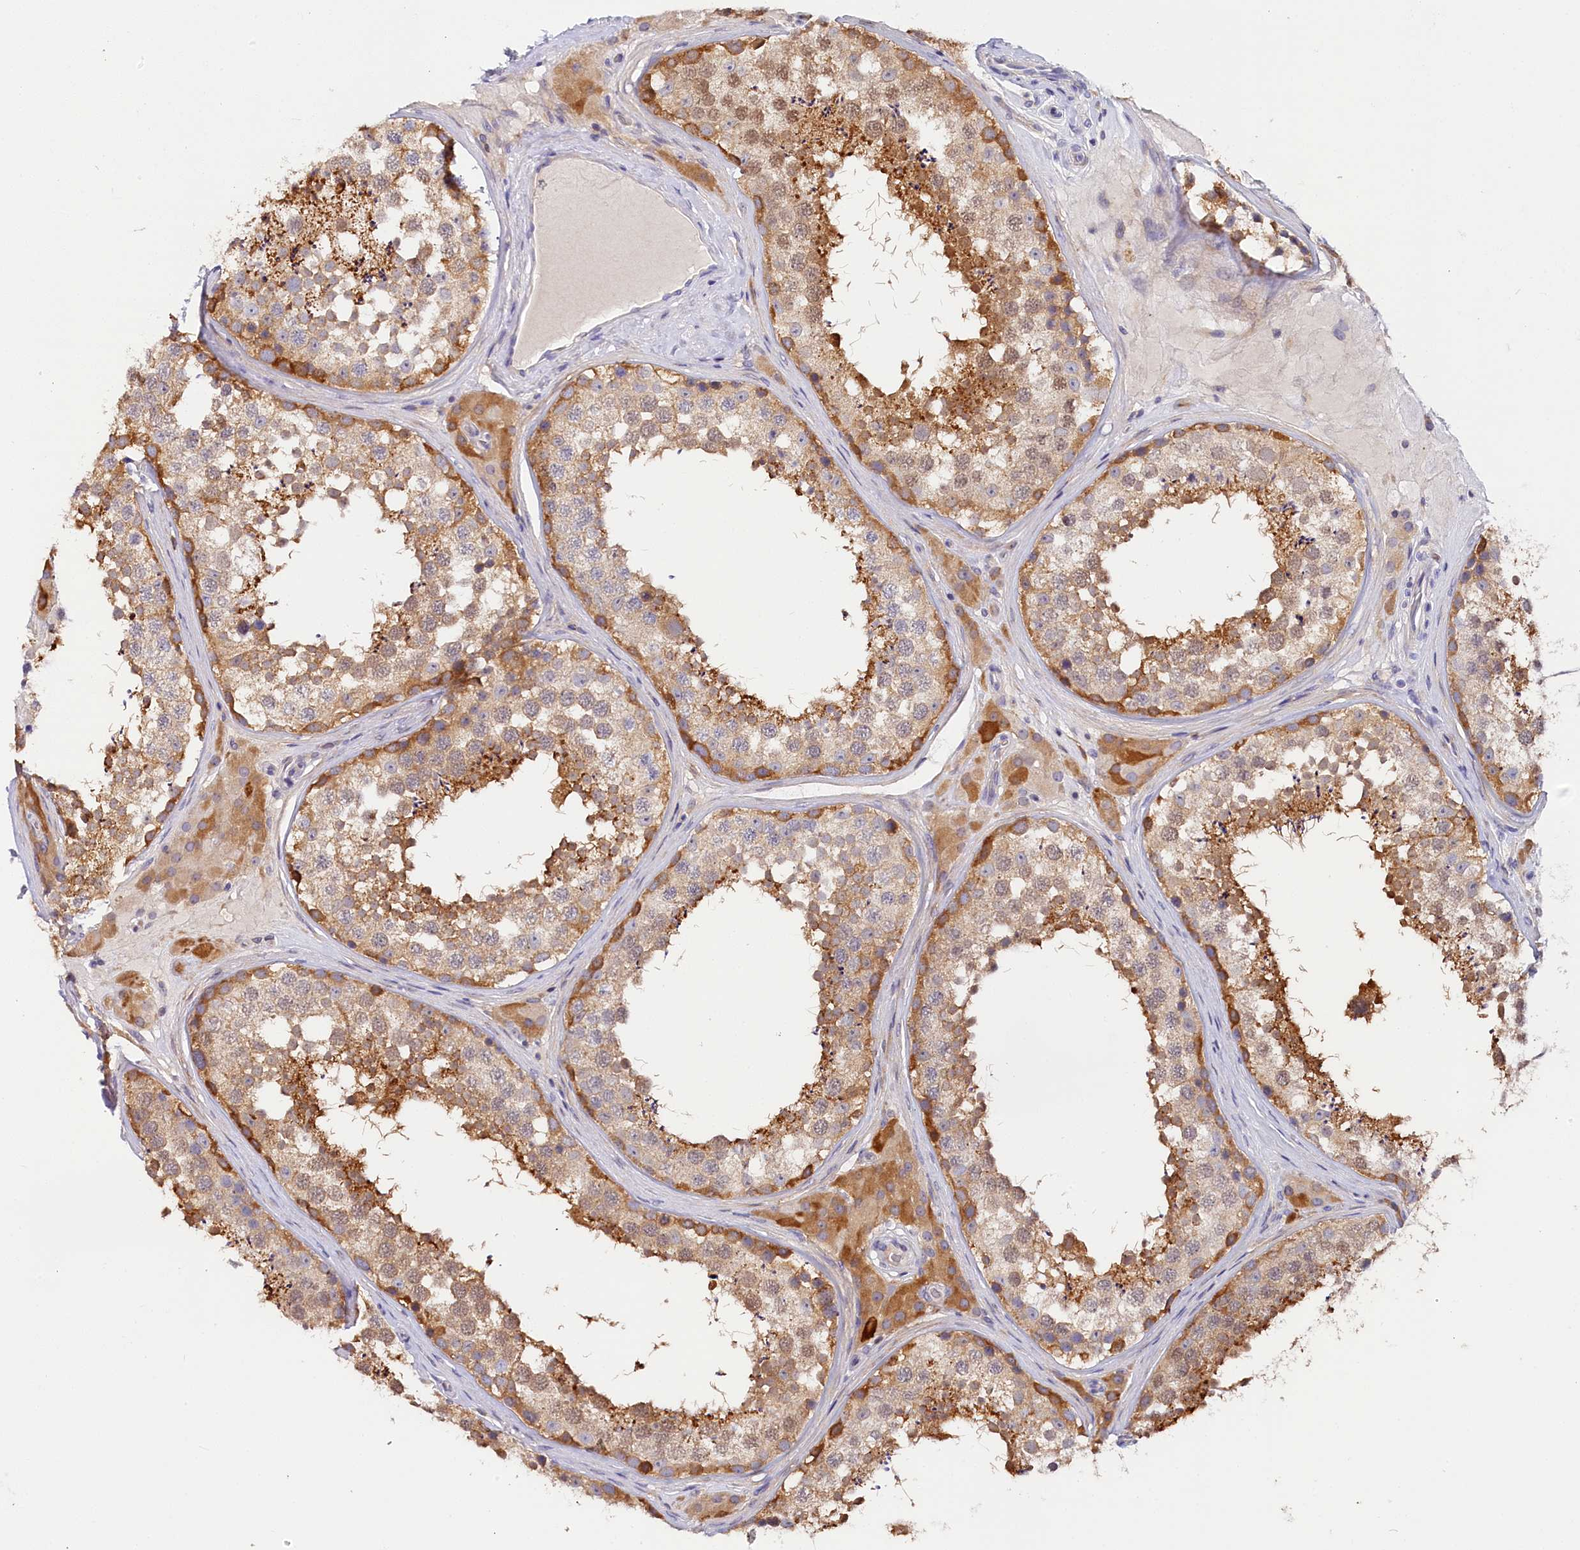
{"staining": {"intensity": "moderate", "quantity": "25%-75%", "location": "cytoplasmic/membranous"}, "tissue": "testis", "cell_type": "Cells in seminiferous ducts", "image_type": "normal", "snomed": [{"axis": "morphology", "description": "Normal tissue, NOS"}, {"axis": "topography", "description": "Testis"}], "caption": "Human testis stained for a protein (brown) exhibits moderate cytoplasmic/membranous positive positivity in approximately 25%-75% of cells in seminiferous ducts.", "gene": "KATNB1", "patient": {"sex": "male", "age": 46}}